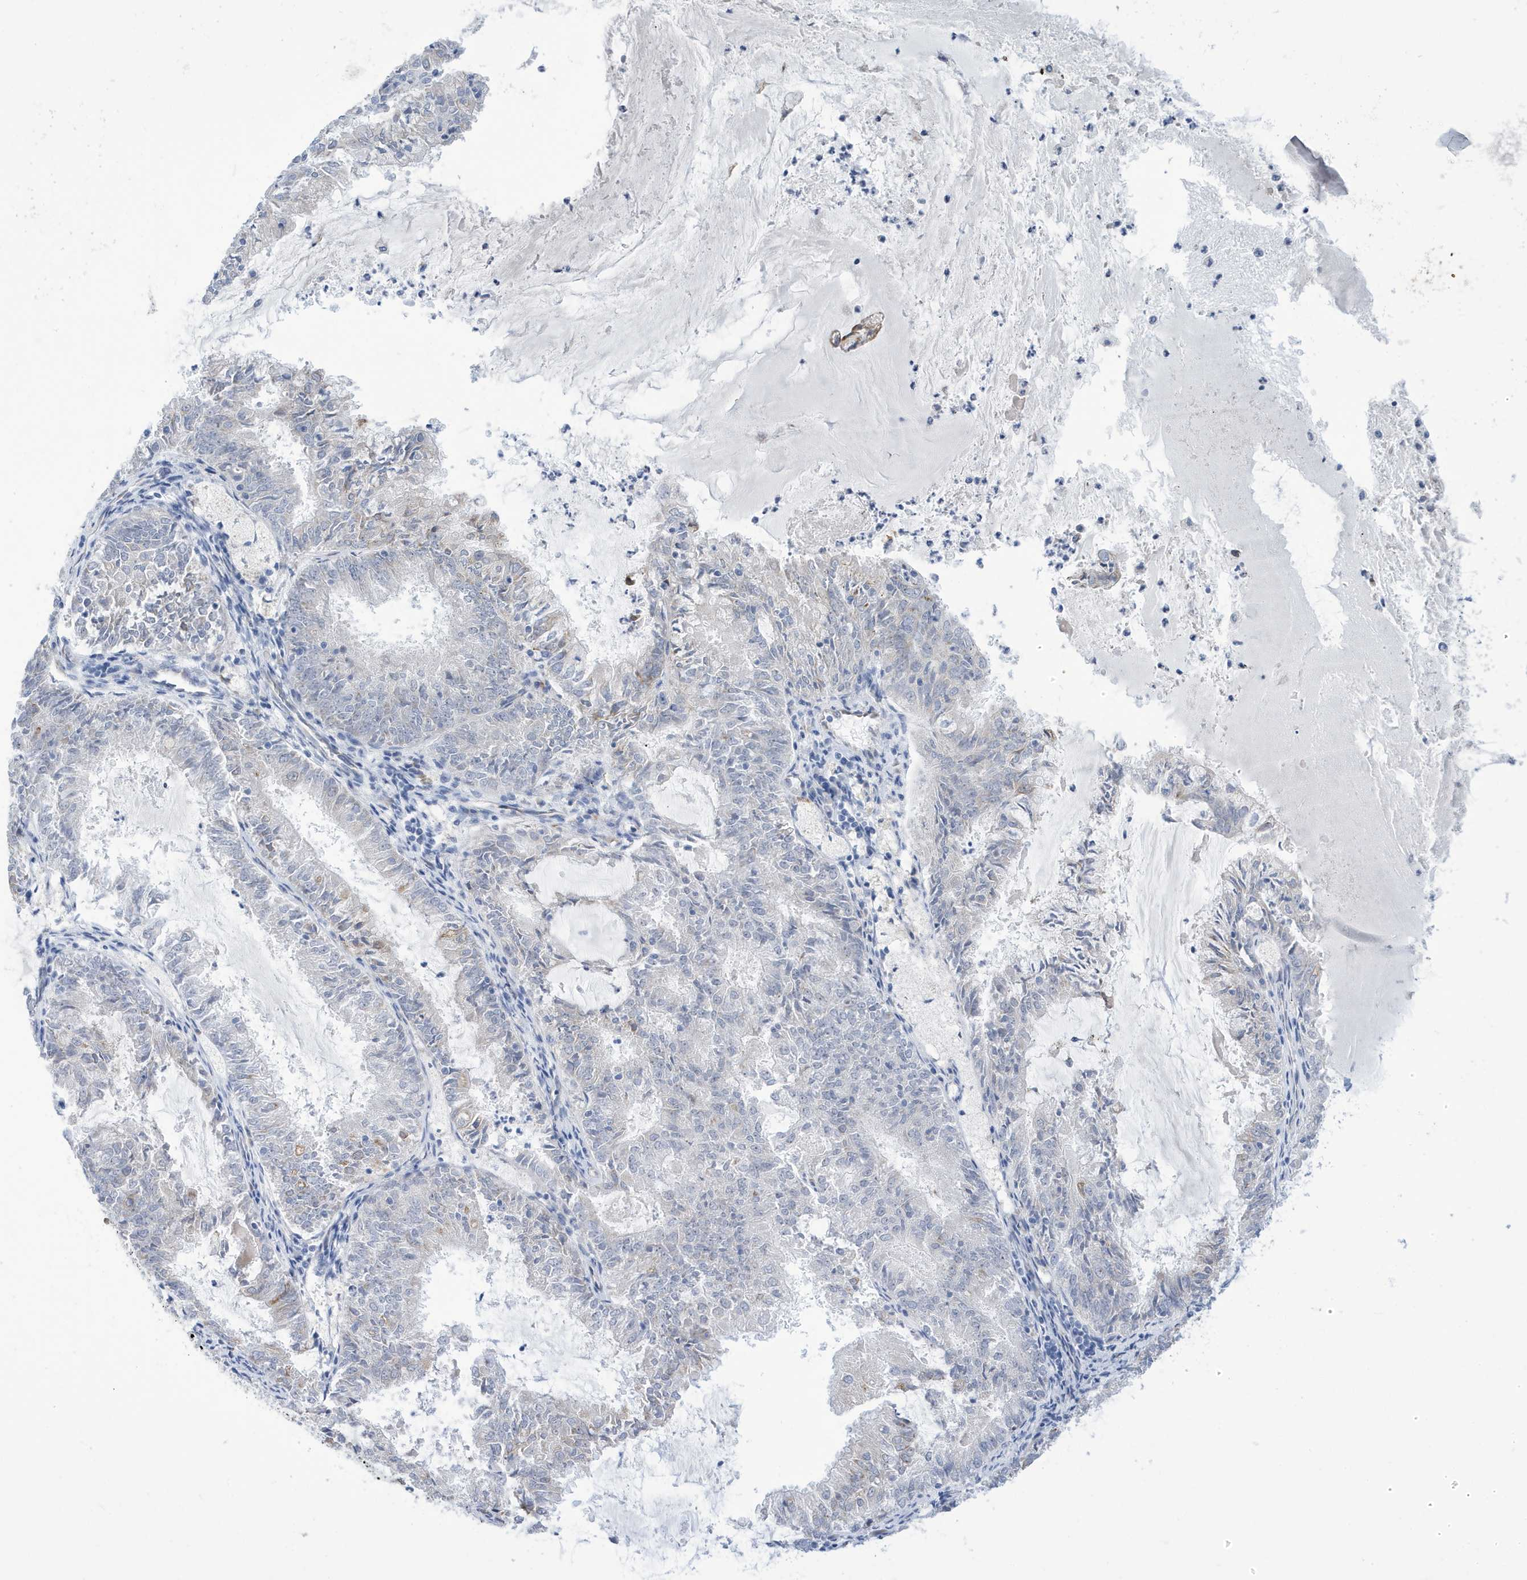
{"staining": {"intensity": "negative", "quantity": "none", "location": "none"}, "tissue": "endometrial cancer", "cell_type": "Tumor cells", "image_type": "cancer", "snomed": [{"axis": "morphology", "description": "Adenocarcinoma, NOS"}, {"axis": "topography", "description": "Endometrium"}], "caption": "Immunohistochemistry (IHC) histopathology image of neoplastic tissue: endometrial cancer stained with DAB reveals no significant protein positivity in tumor cells. Brightfield microscopy of IHC stained with DAB (3,3'-diaminobenzidine) (brown) and hematoxylin (blue), captured at high magnification.", "gene": "SEMA3F", "patient": {"sex": "female", "age": 57}}